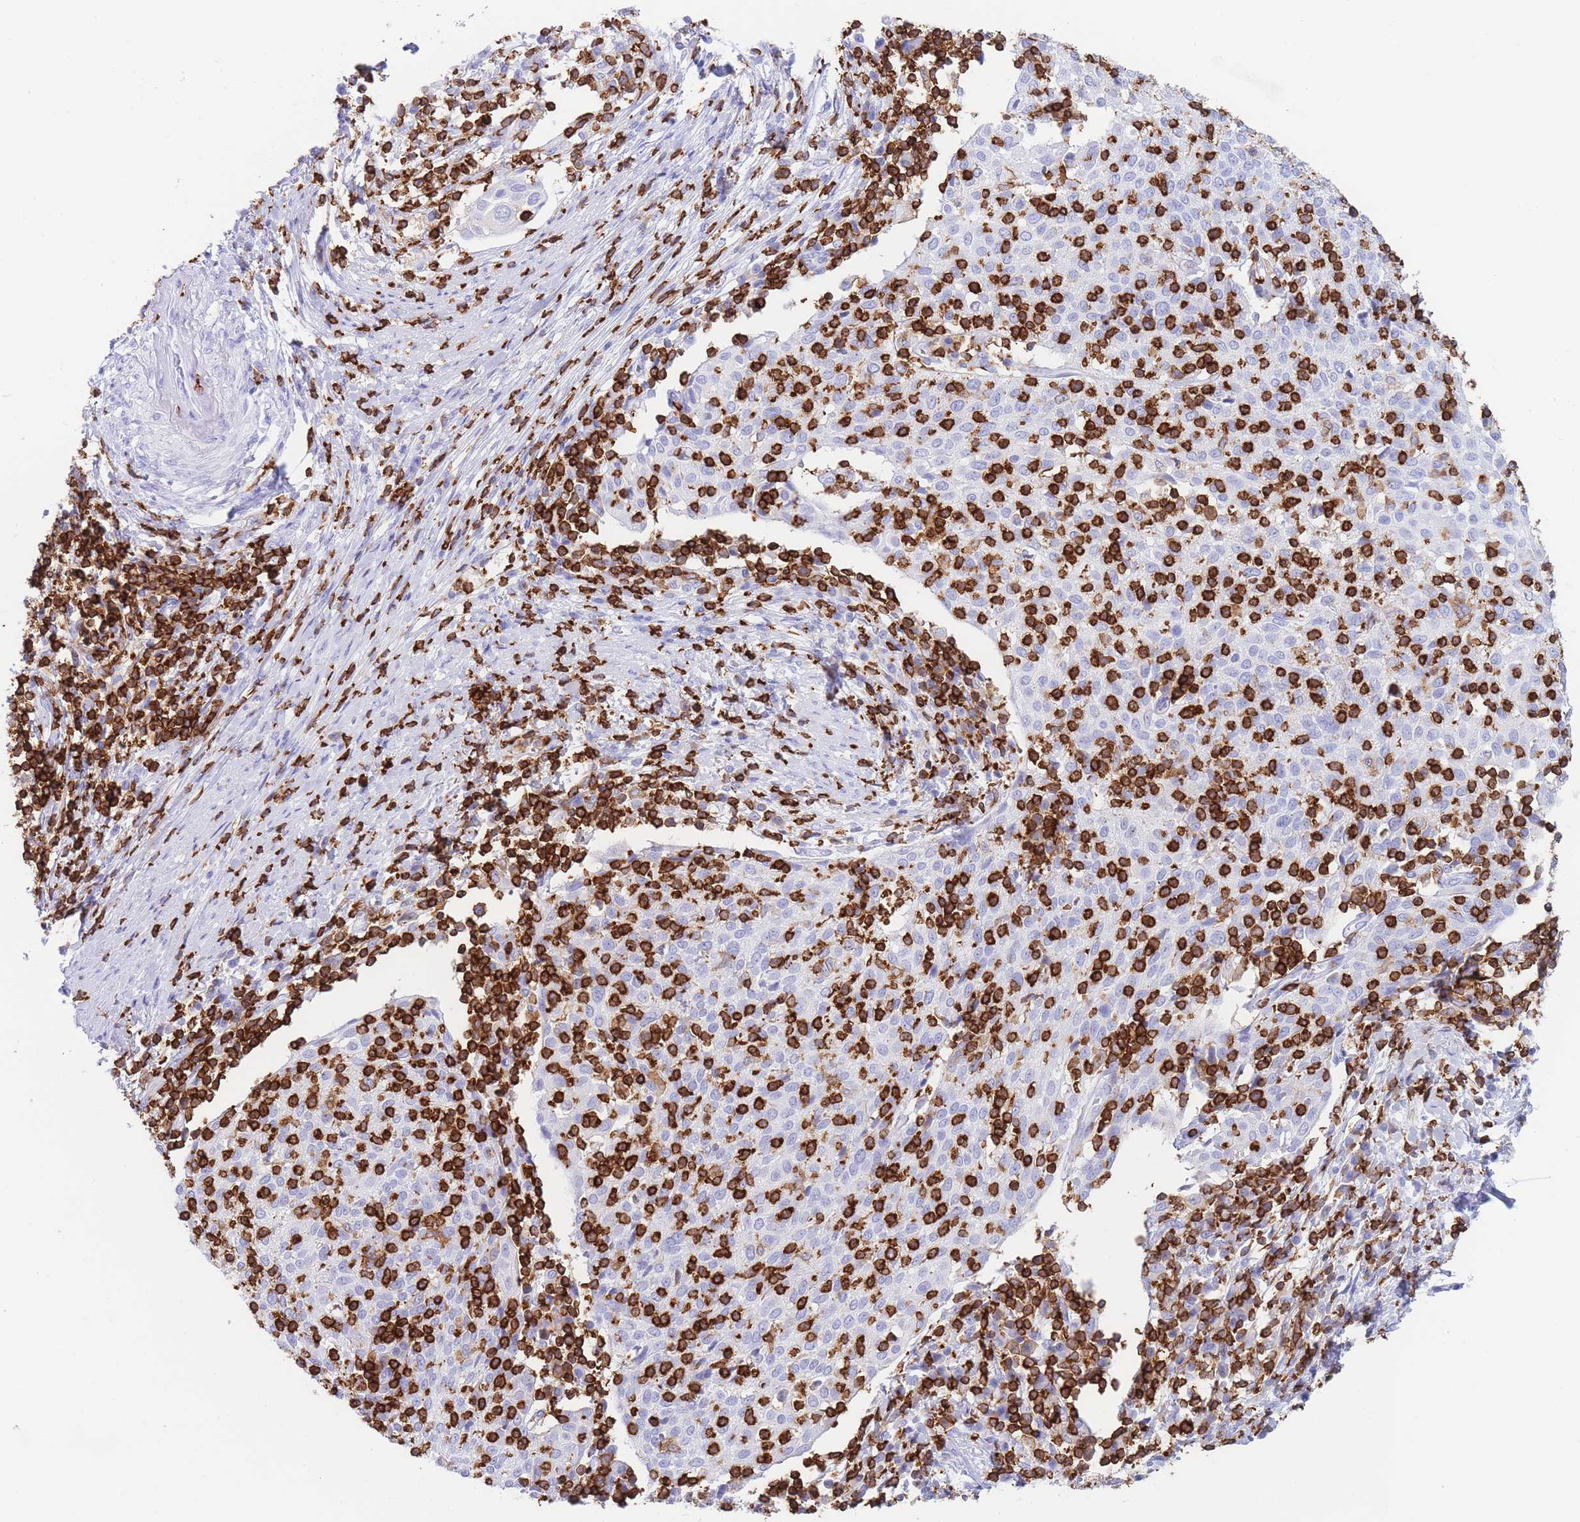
{"staining": {"intensity": "negative", "quantity": "none", "location": "none"}, "tissue": "cervical cancer", "cell_type": "Tumor cells", "image_type": "cancer", "snomed": [{"axis": "morphology", "description": "Squamous cell carcinoma, NOS"}, {"axis": "topography", "description": "Cervix"}], "caption": "Cervical cancer was stained to show a protein in brown. There is no significant expression in tumor cells. The staining was performed using DAB to visualize the protein expression in brown, while the nuclei were stained in blue with hematoxylin (Magnification: 20x).", "gene": "CORO1A", "patient": {"sex": "female", "age": 52}}